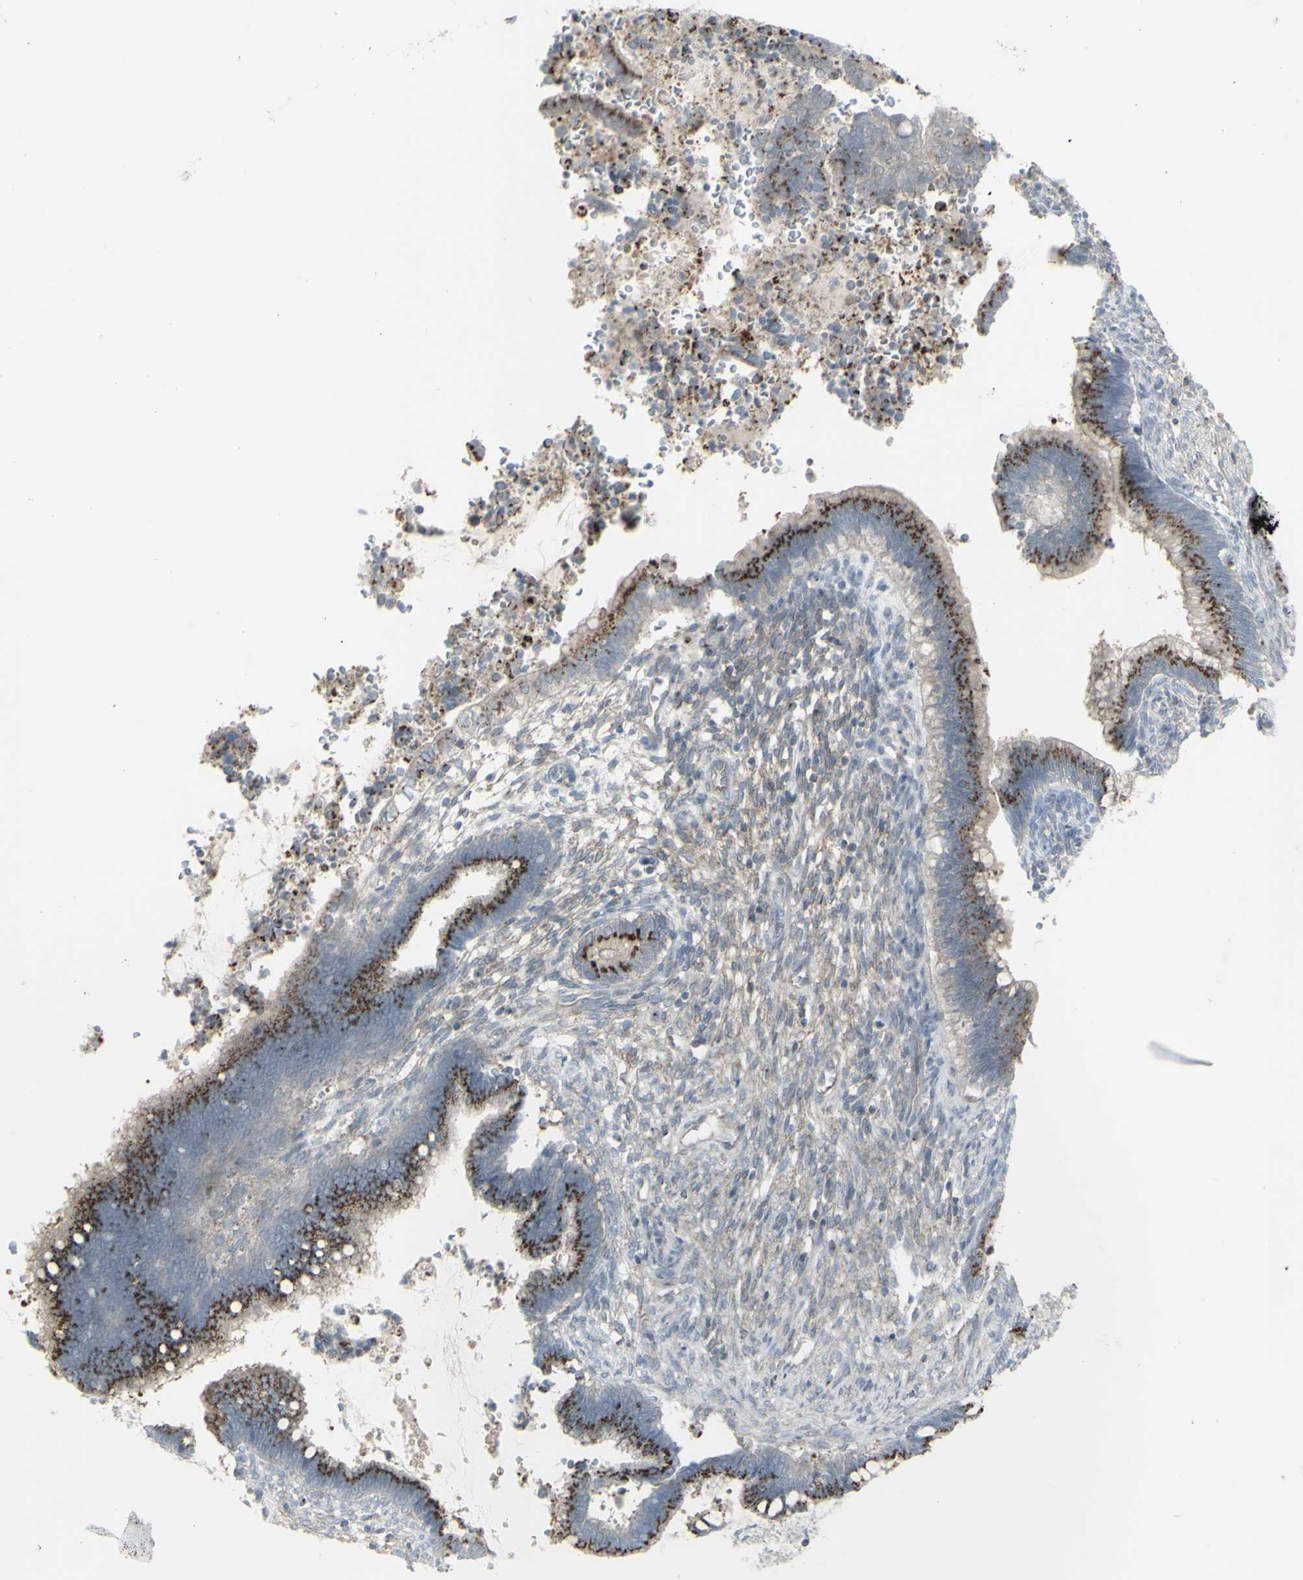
{"staining": {"intensity": "strong", "quantity": "25%-75%", "location": "cytoplasmic/membranous"}, "tissue": "cervical cancer", "cell_type": "Tumor cells", "image_type": "cancer", "snomed": [{"axis": "morphology", "description": "Adenocarcinoma, NOS"}, {"axis": "topography", "description": "Cervix"}], "caption": "High-magnification brightfield microscopy of cervical adenocarcinoma stained with DAB (brown) and counterstained with hematoxylin (blue). tumor cells exhibit strong cytoplasmic/membranous staining is present in approximately25%-75% of cells.", "gene": "GALNT6", "patient": {"sex": "female", "age": 44}}